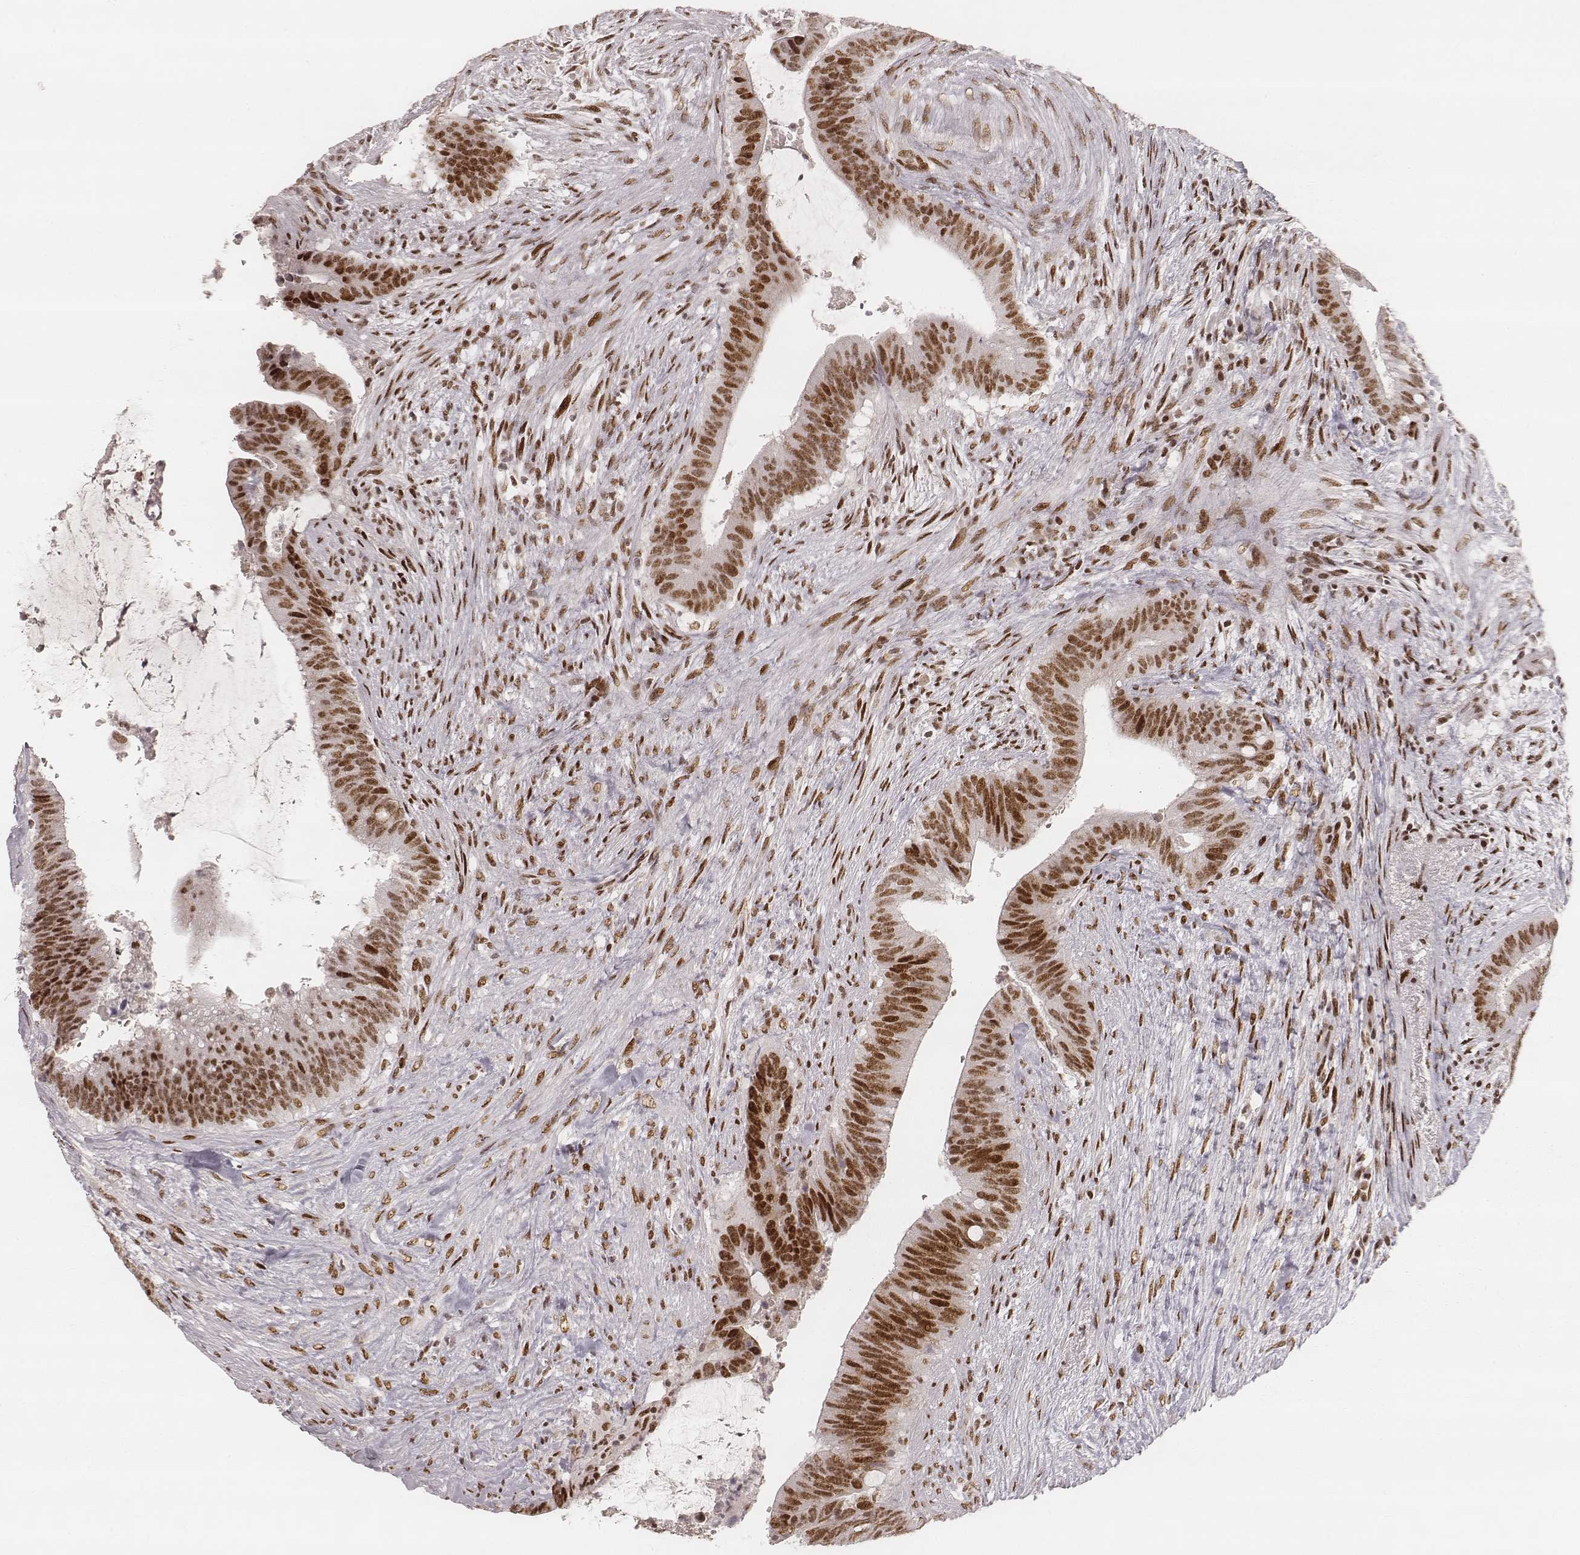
{"staining": {"intensity": "strong", "quantity": ">75%", "location": "nuclear"}, "tissue": "colorectal cancer", "cell_type": "Tumor cells", "image_type": "cancer", "snomed": [{"axis": "morphology", "description": "Adenocarcinoma, NOS"}, {"axis": "topography", "description": "Colon"}], "caption": "Strong nuclear protein positivity is seen in about >75% of tumor cells in adenocarcinoma (colorectal).", "gene": "HNRNPC", "patient": {"sex": "female", "age": 43}}